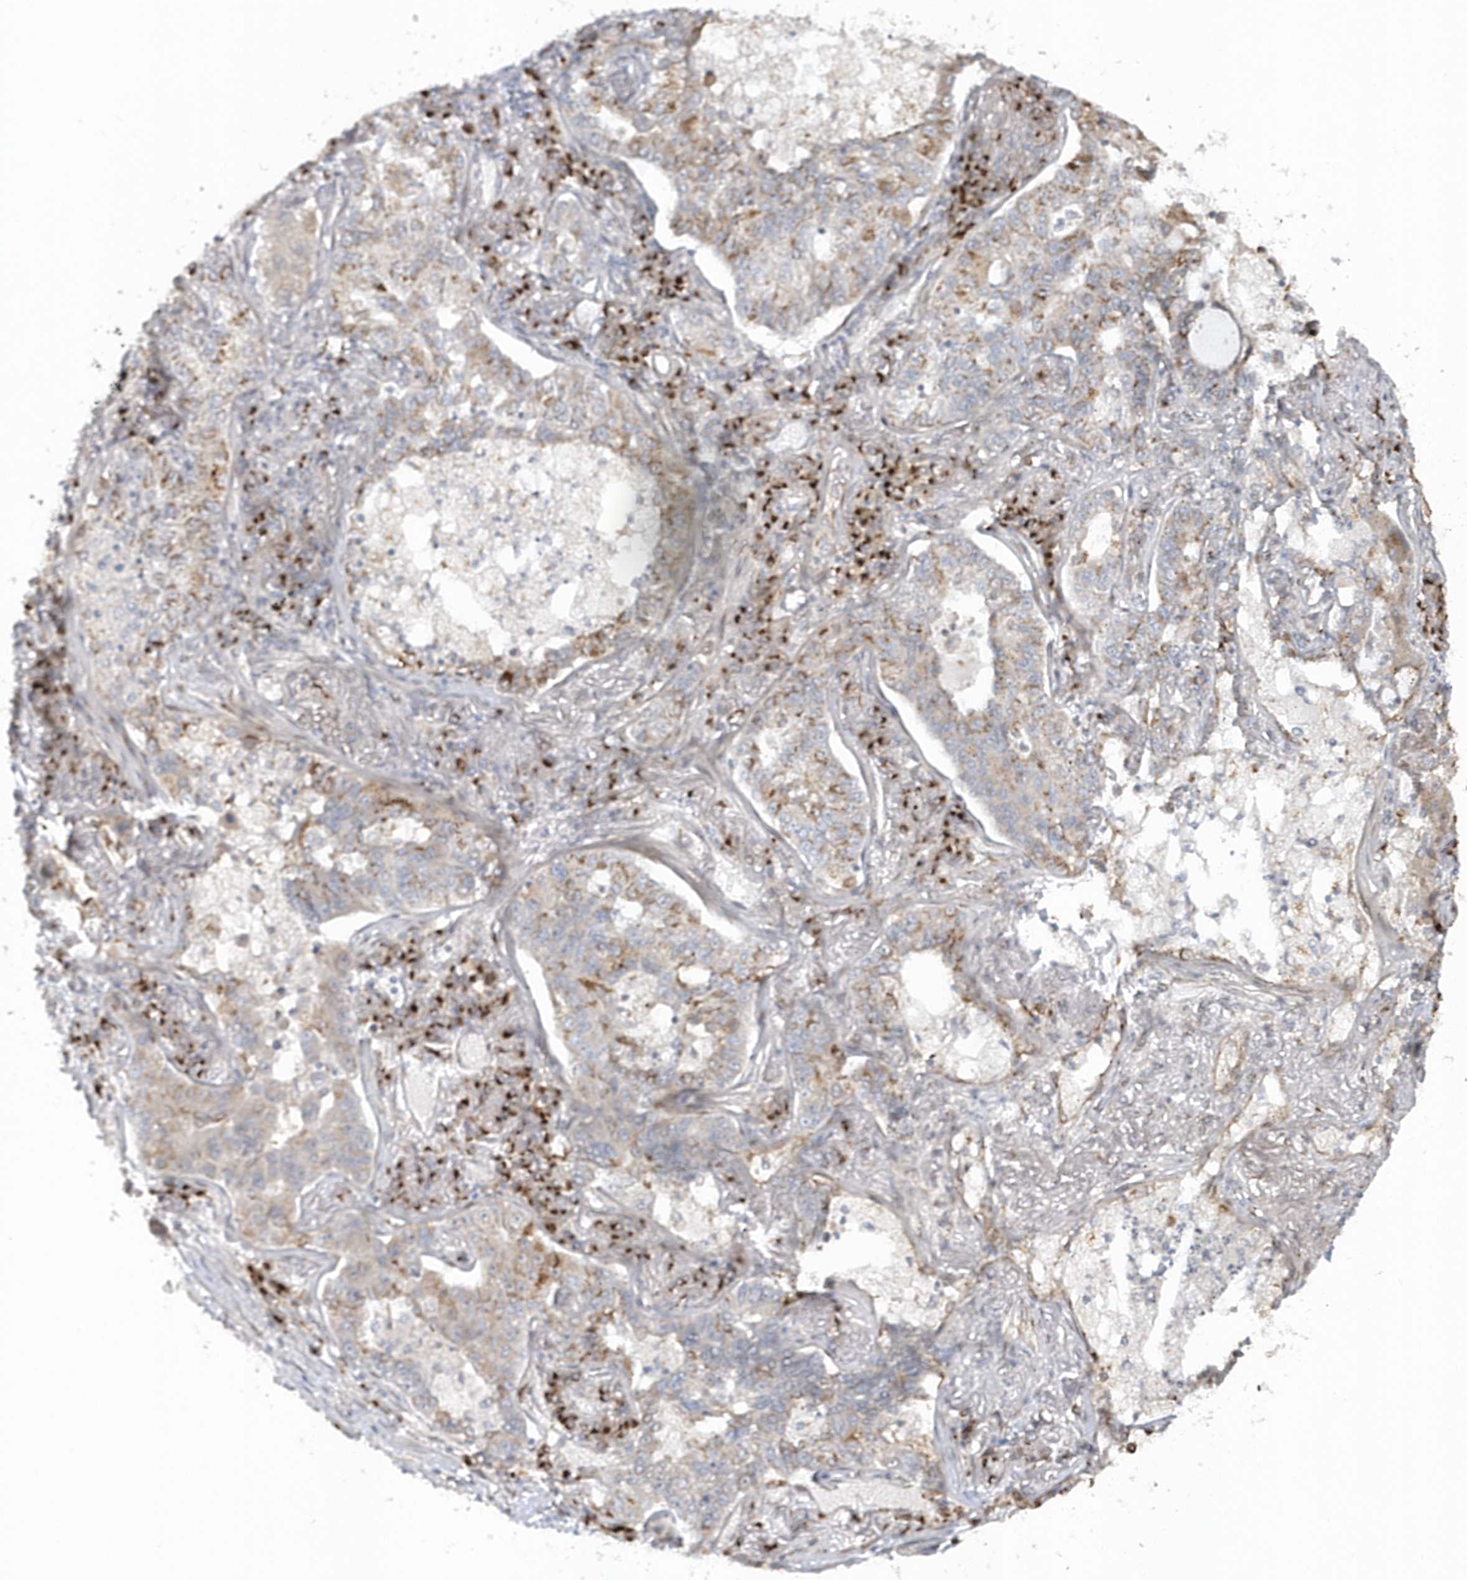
{"staining": {"intensity": "weak", "quantity": ">75%", "location": "cytoplasmic/membranous"}, "tissue": "lung cancer", "cell_type": "Tumor cells", "image_type": "cancer", "snomed": [{"axis": "morphology", "description": "Adenocarcinoma, NOS"}, {"axis": "topography", "description": "Lung"}], "caption": "The histopathology image shows a brown stain indicating the presence of a protein in the cytoplasmic/membranous of tumor cells in lung cancer (adenocarcinoma).", "gene": "DHFR", "patient": {"sex": "male", "age": 49}}